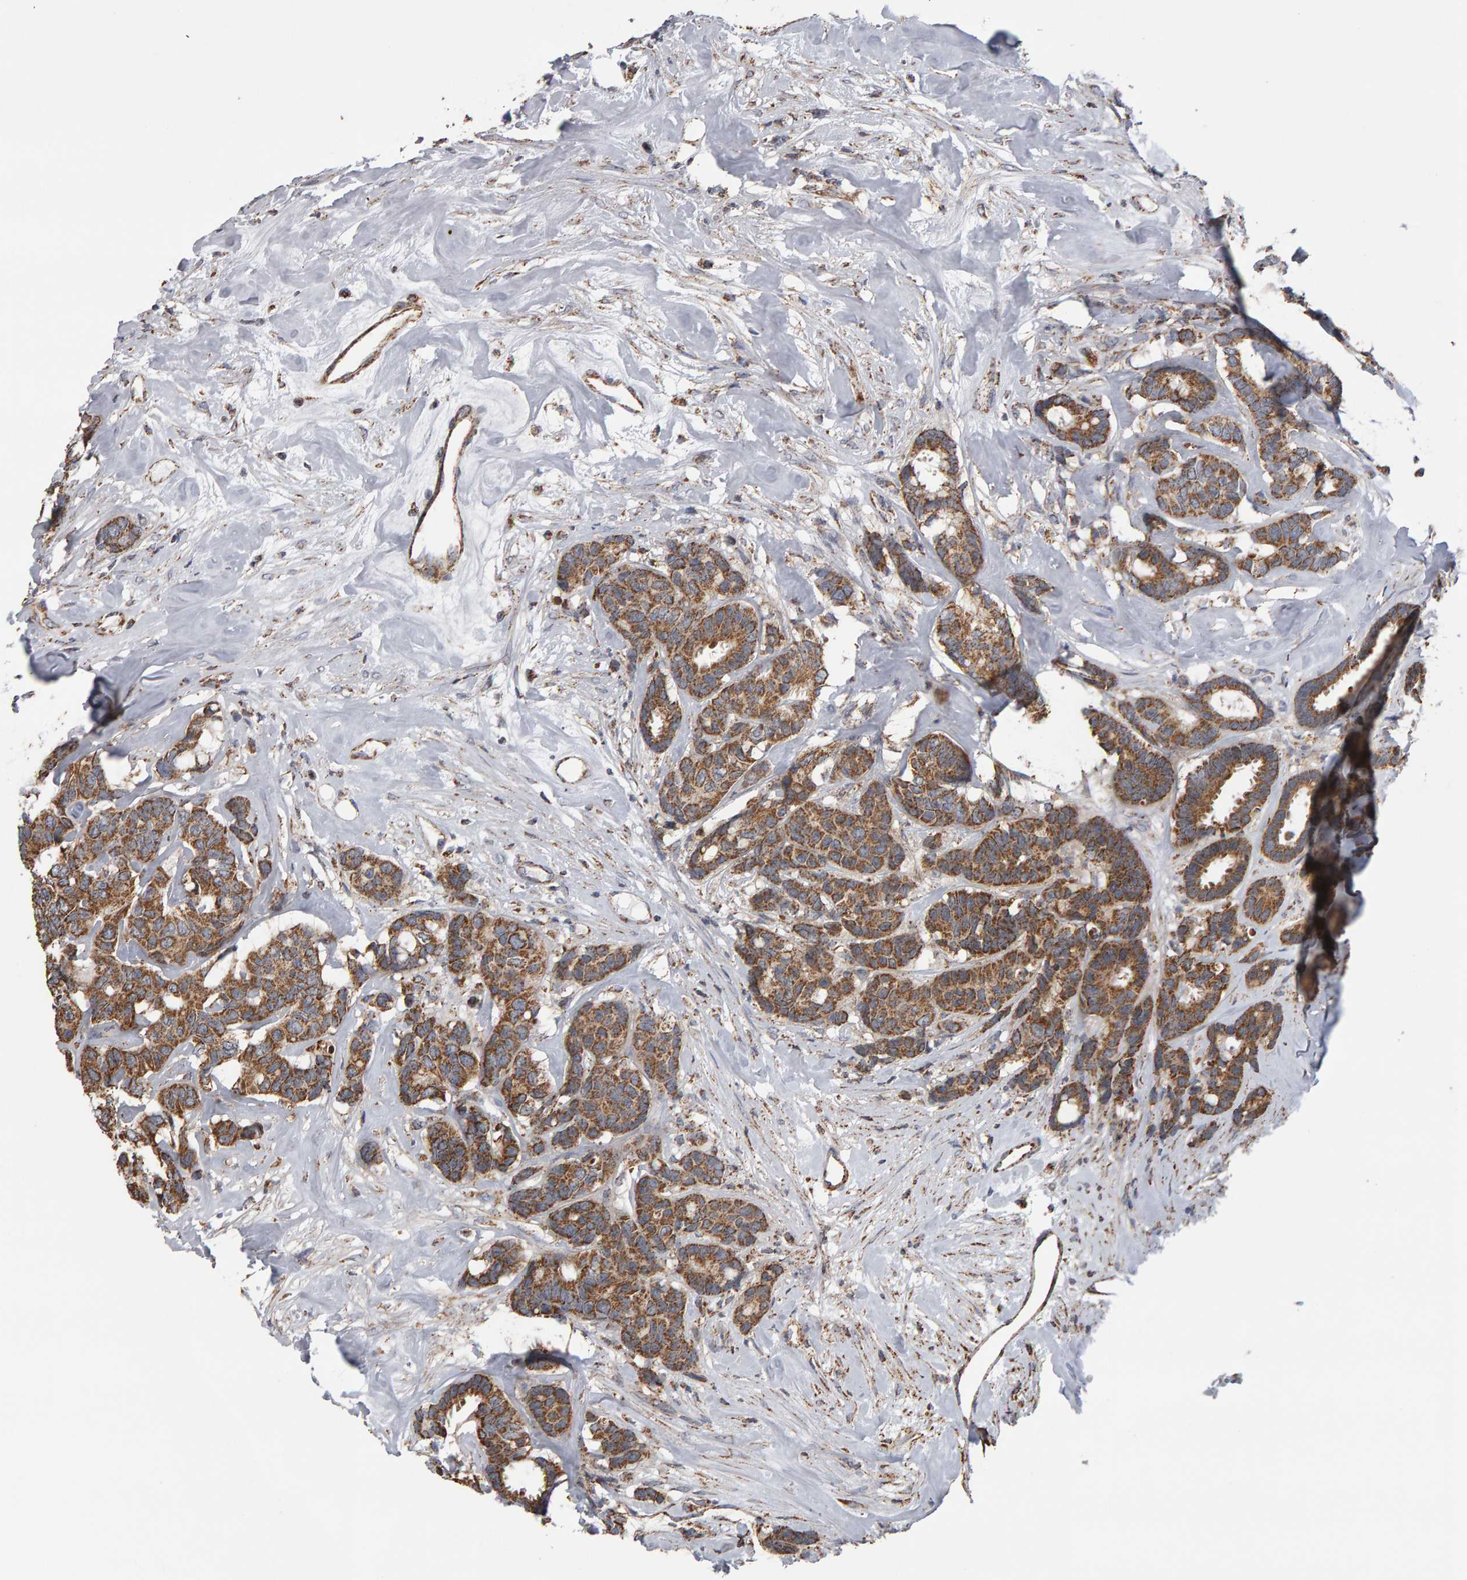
{"staining": {"intensity": "moderate", "quantity": ">75%", "location": "cytoplasmic/membranous"}, "tissue": "breast cancer", "cell_type": "Tumor cells", "image_type": "cancer", "snomed": [{"axis": "morphology", "description": "Duct carcinoma"}, {"axis": "topography", "description": "Breast"}], "caption": "Moderate cytoplasmic/membranous protein expression is present in about >75% of tumor cells in breast cancer.", "gene": "TOM1L1", "patient": {"sex": "female", "age": 87}}